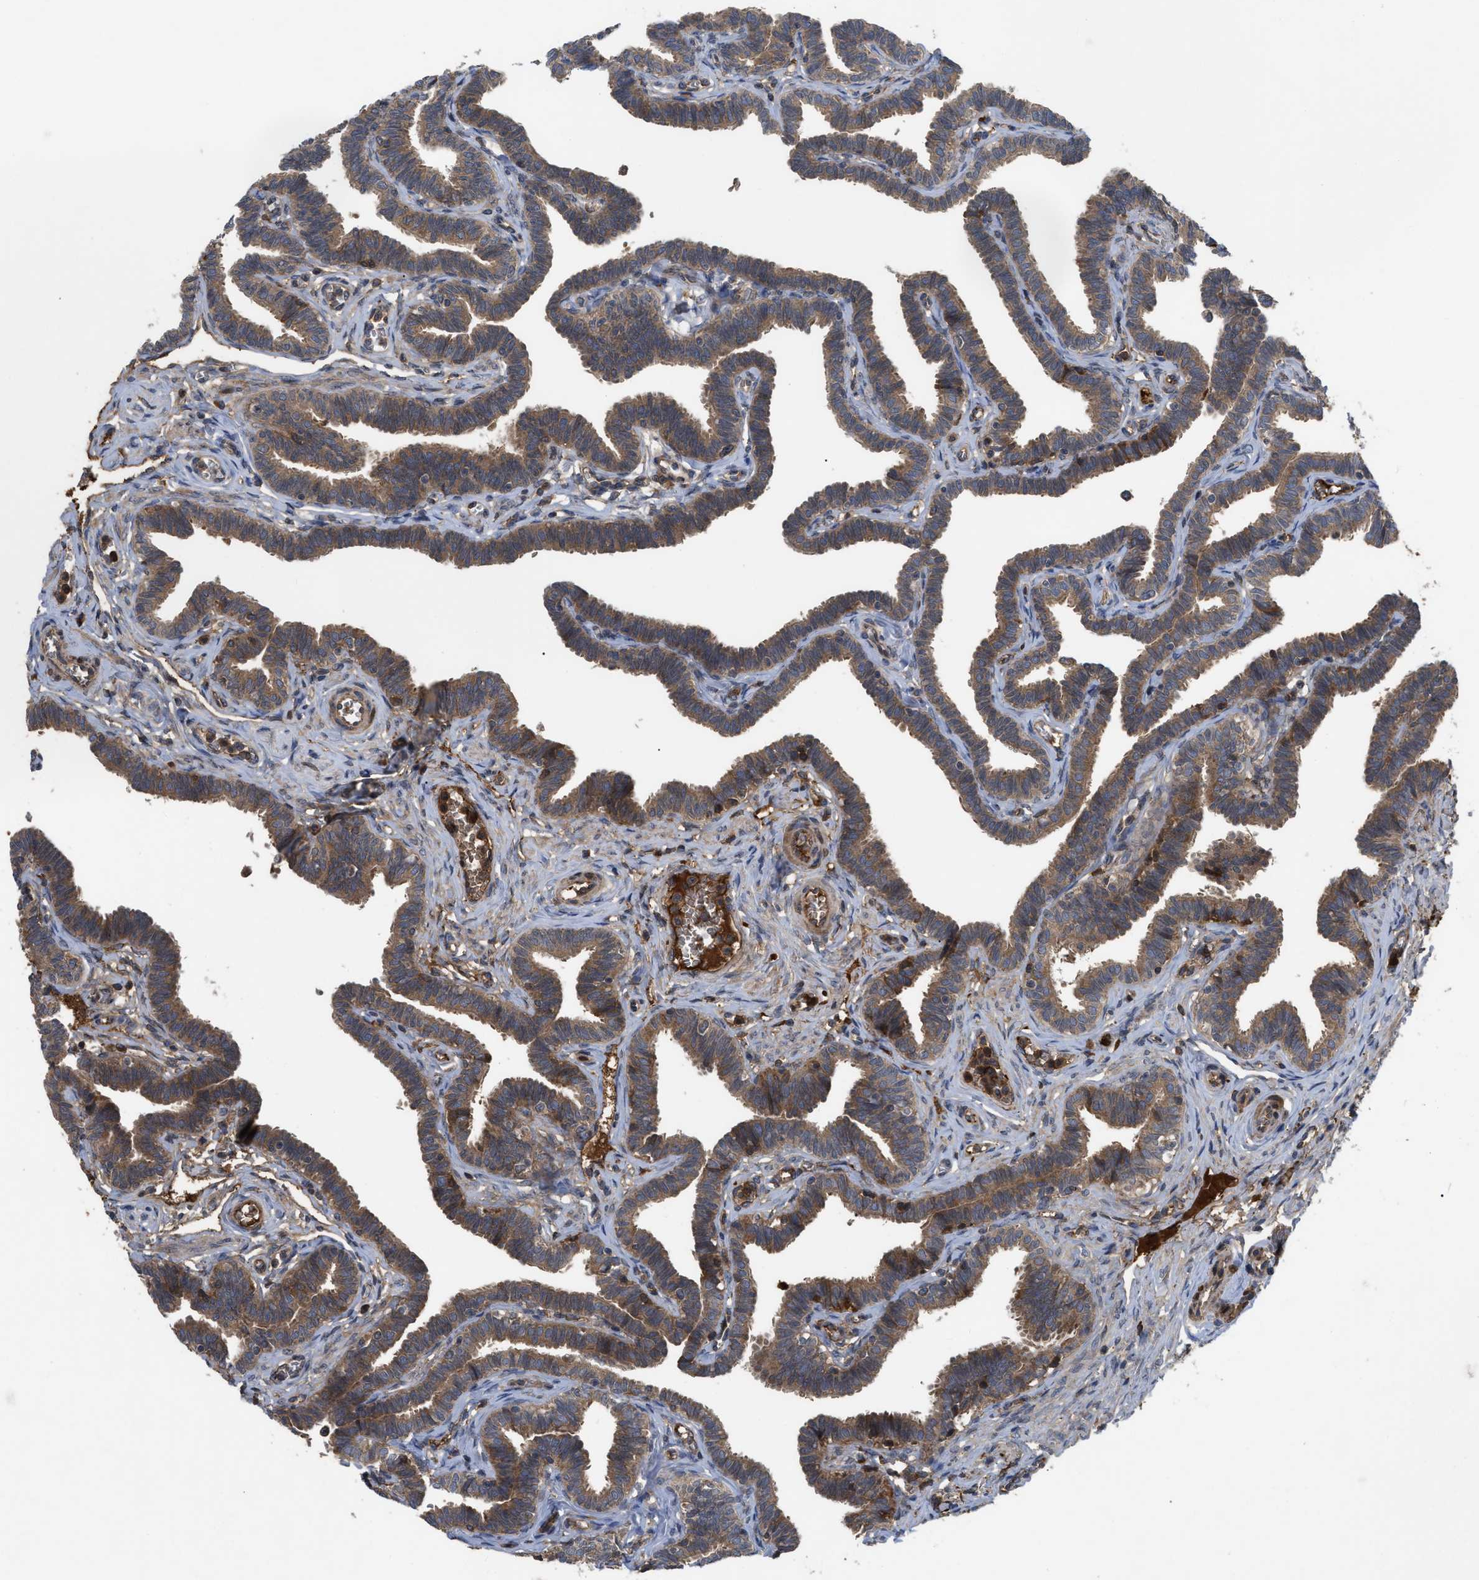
{"staining": {"intensity": "moderate", "quantity": ">75%", "location": "cytoplasmic/membranous"}, "tissue": "fallopian tube", "cell_type": "Glandular cells", "image_type": "normal", "snomed": [{"axis": "morphology", "description": "Normal tissue, NOS"}, {"axis": "topography", "description": "Fallopian tube"}, {"axis": "topography", "description": "Ovary"}], "caption": "Protein expression analysis of unremarkable fallopian tube exhibits moderate cytoplasmic/membranous positivity in about >75% of glandular cells.", "gene": "RAB2A", "patient": {"sex": "female", "age": 23}}